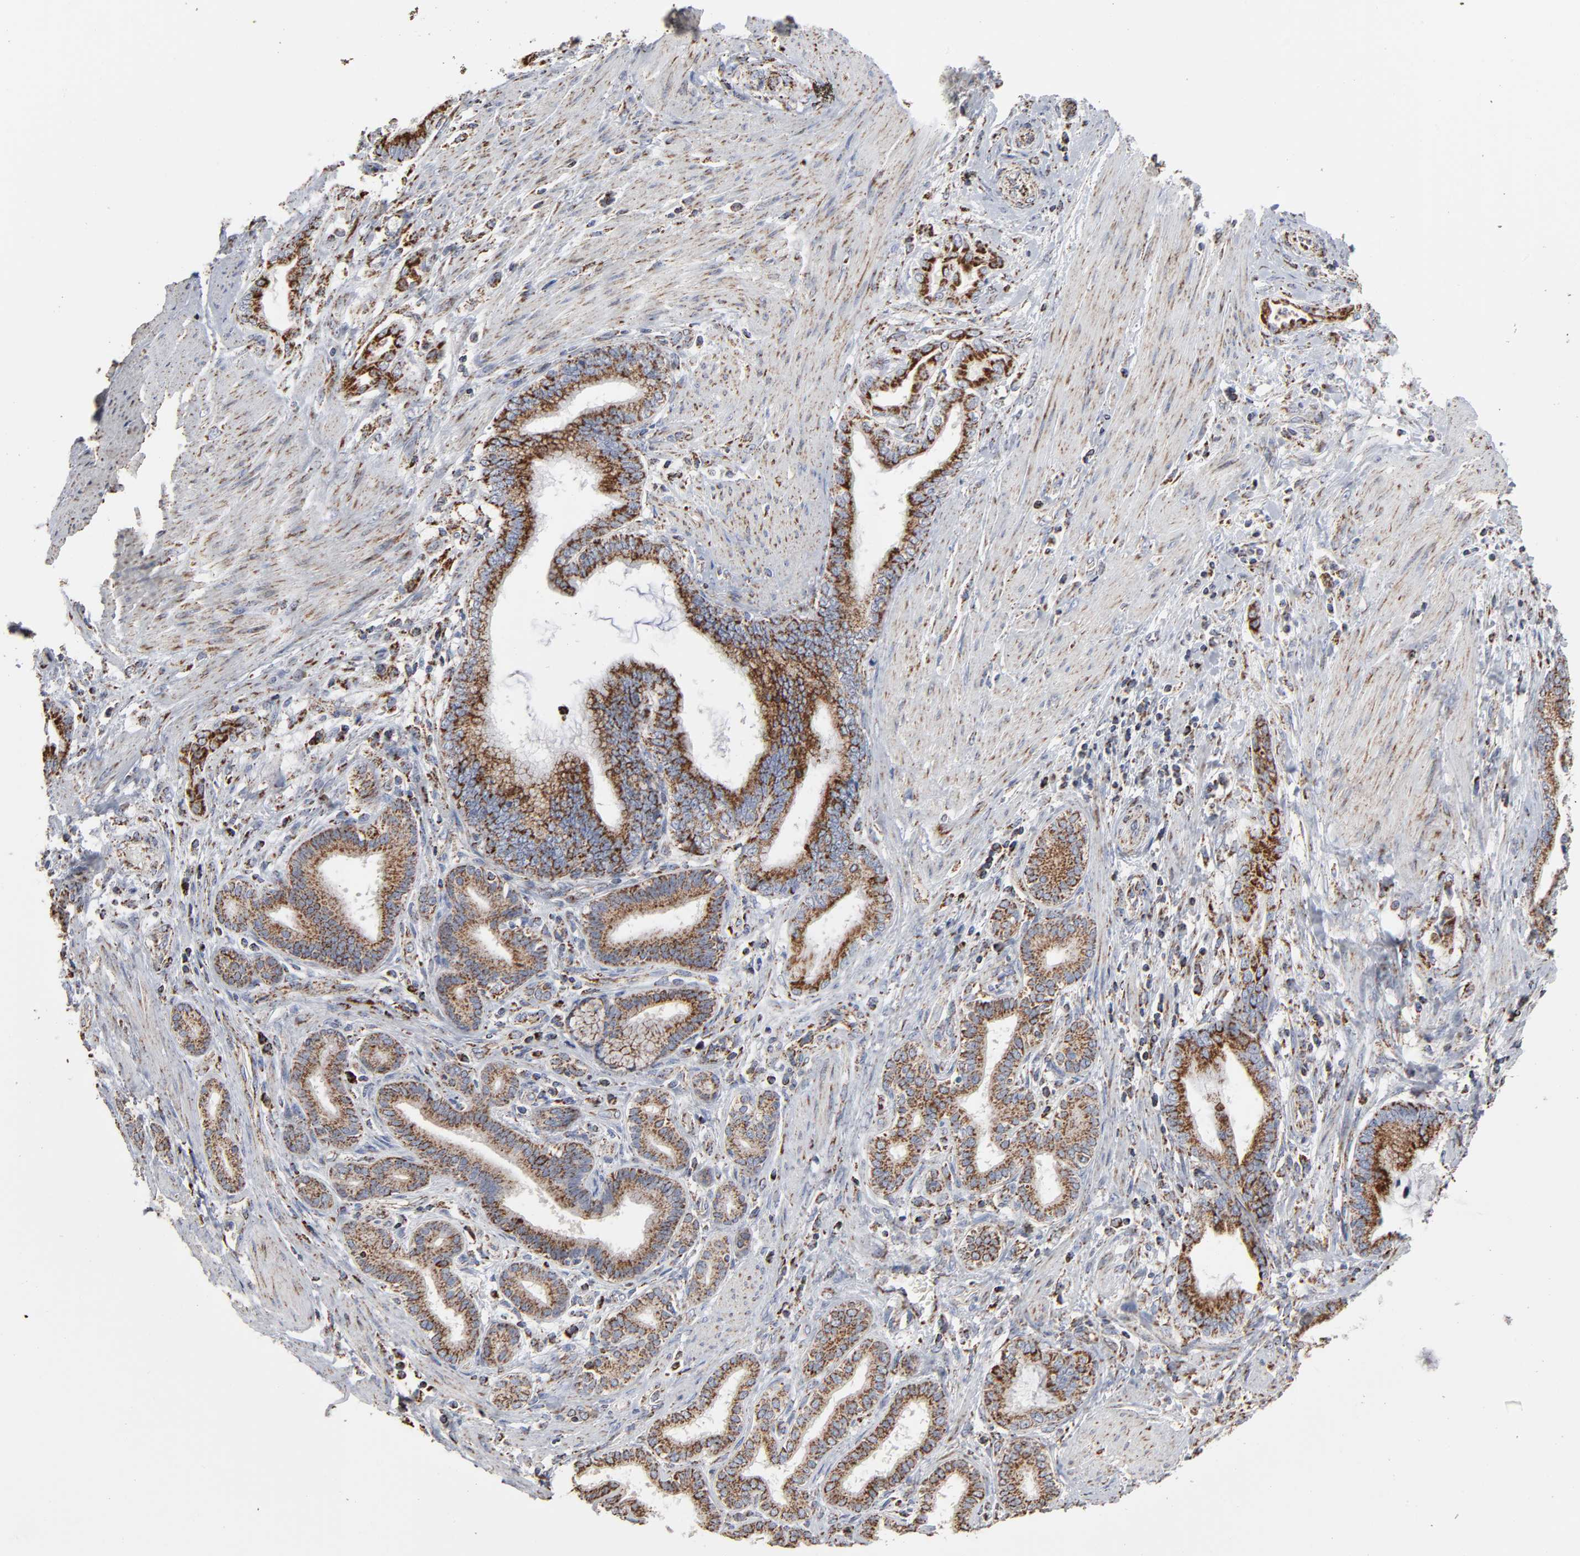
{"staining": {"intensity": "strong", "quantity": ">75%", "location": "cytoplasmic/membranous"}, "tissue": "pancreatic cancer", "cell_type": "Tumor cells", "image_type": "cancer", "snomed": [{"axis": "morphology", "description": "Adenocarcinoma, NOS"}, {"axis": "topography", "description": "Pancreas"}], "caption": "Immunohistochemistry (IHC) micrograph of neoplastic tissue: adenocarcinoma (pancreatic) stained using IHC shows high levels of strong protein expression localized specifically in the cytoplasmic/membranous of tumor cells, appearing as a cytoplasmic/membranous brown color.", "gene": "UQCRC1", "patient": {"sex": "female", "age": 64}}